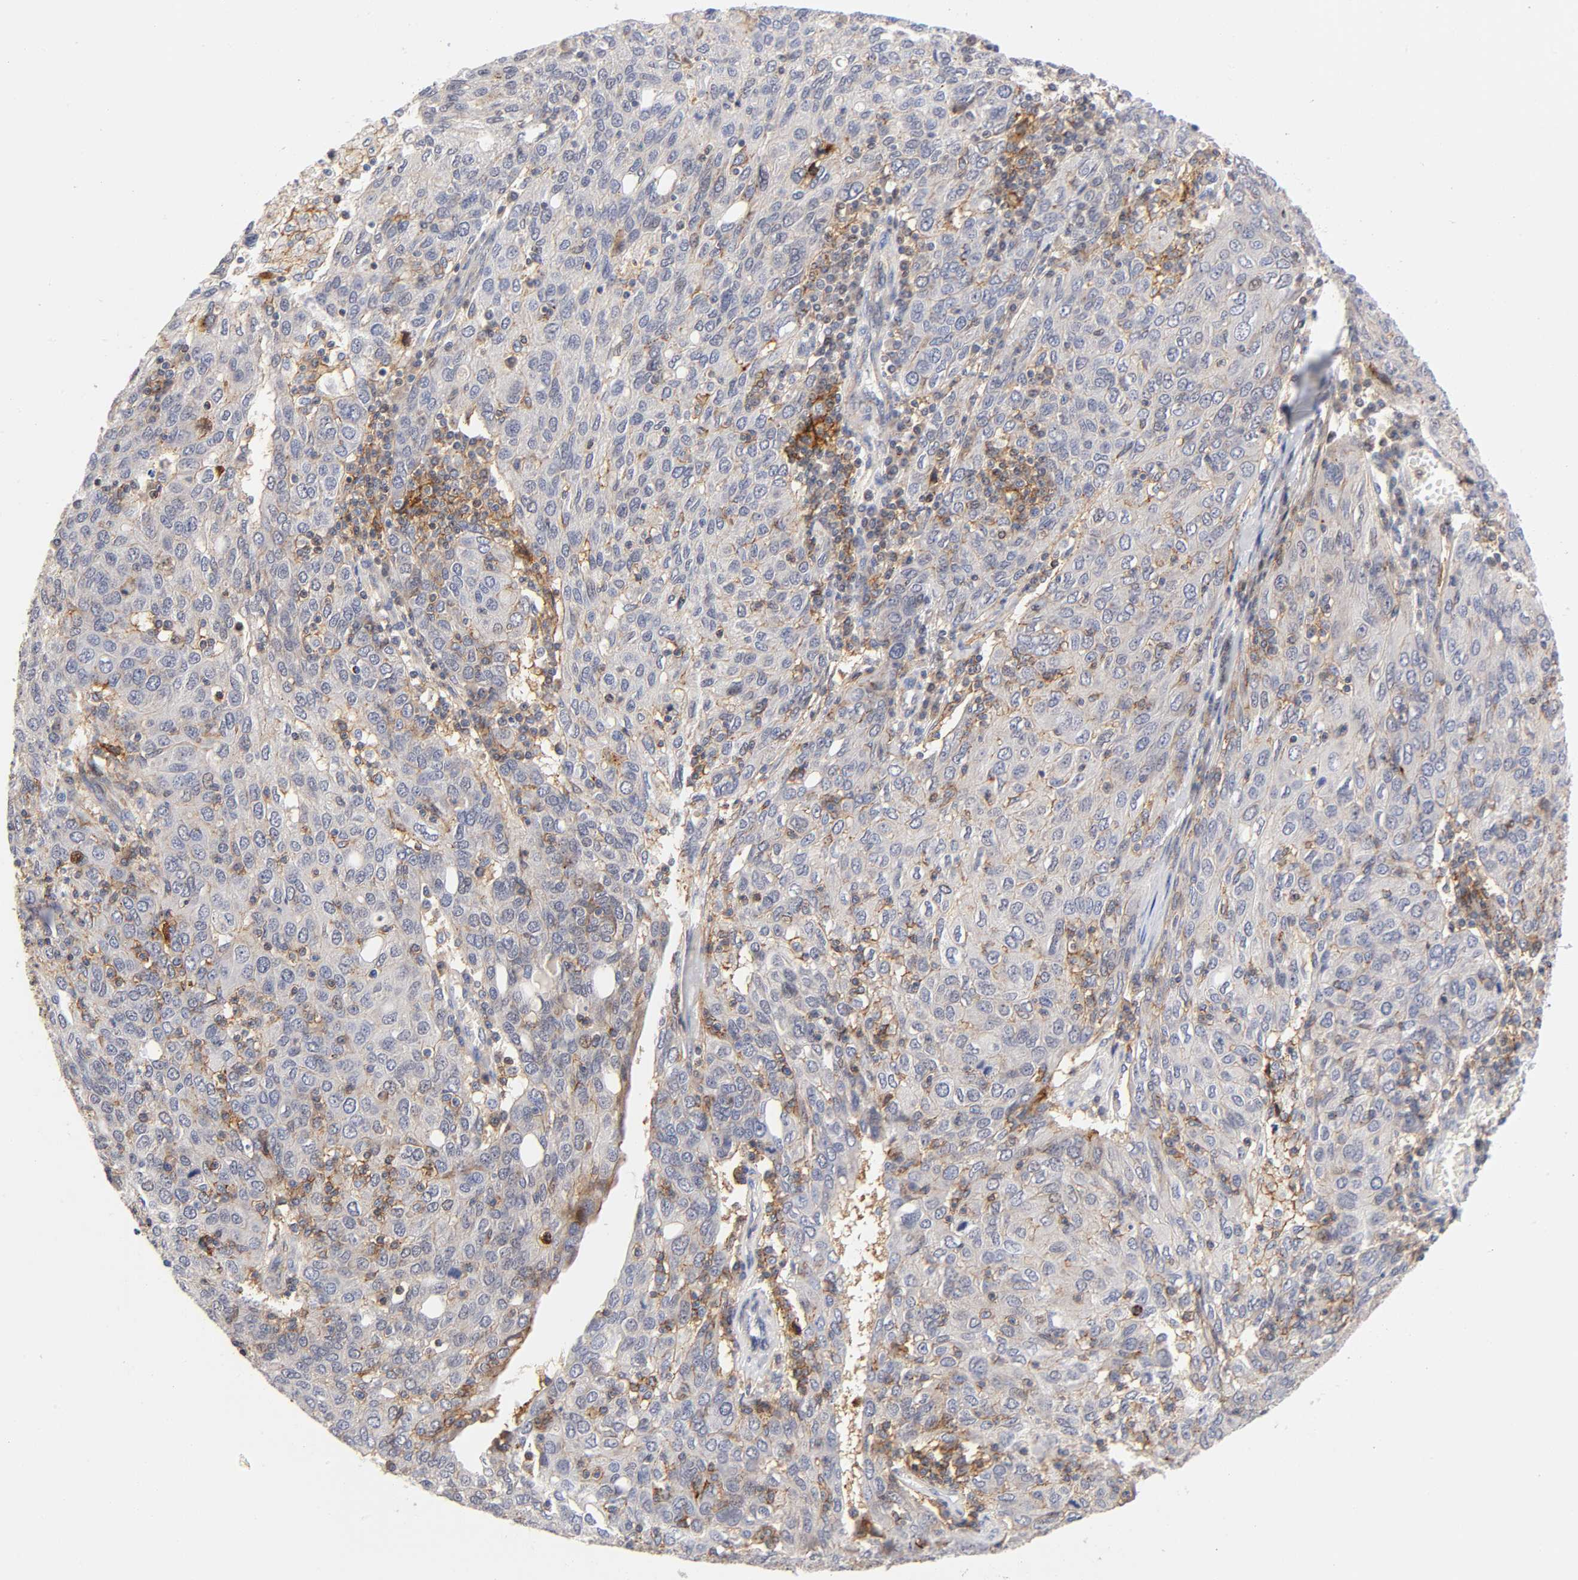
{"staining": {"intensity": "weak", "quantity": ">75%", "location": "cytoplasmic/membranous"}, "tissue": "ovarian cancer", "cell_type": "Tumor cells", "image_type": "cancer", "snomed": [{"axis": "morphology", "description": "Carcinoma, endometroid"}, {"axis": "topography", "description": "Ovary"}], "caption": "DAB immunohistochemical staining of human ovarian cancer (endometroid carcinoma) shows weak cytoplasmic/membranous protein positivity in about >75% of tumor cells. The protein of interest is stained brown, and the nuclei are stained in blue (DAB (3,3'-diaminobenzidine) IHC with brightfield microscopy, high magnification).", "gene": "ANXA7", "patient": {"sex": "female", "age": 50}}